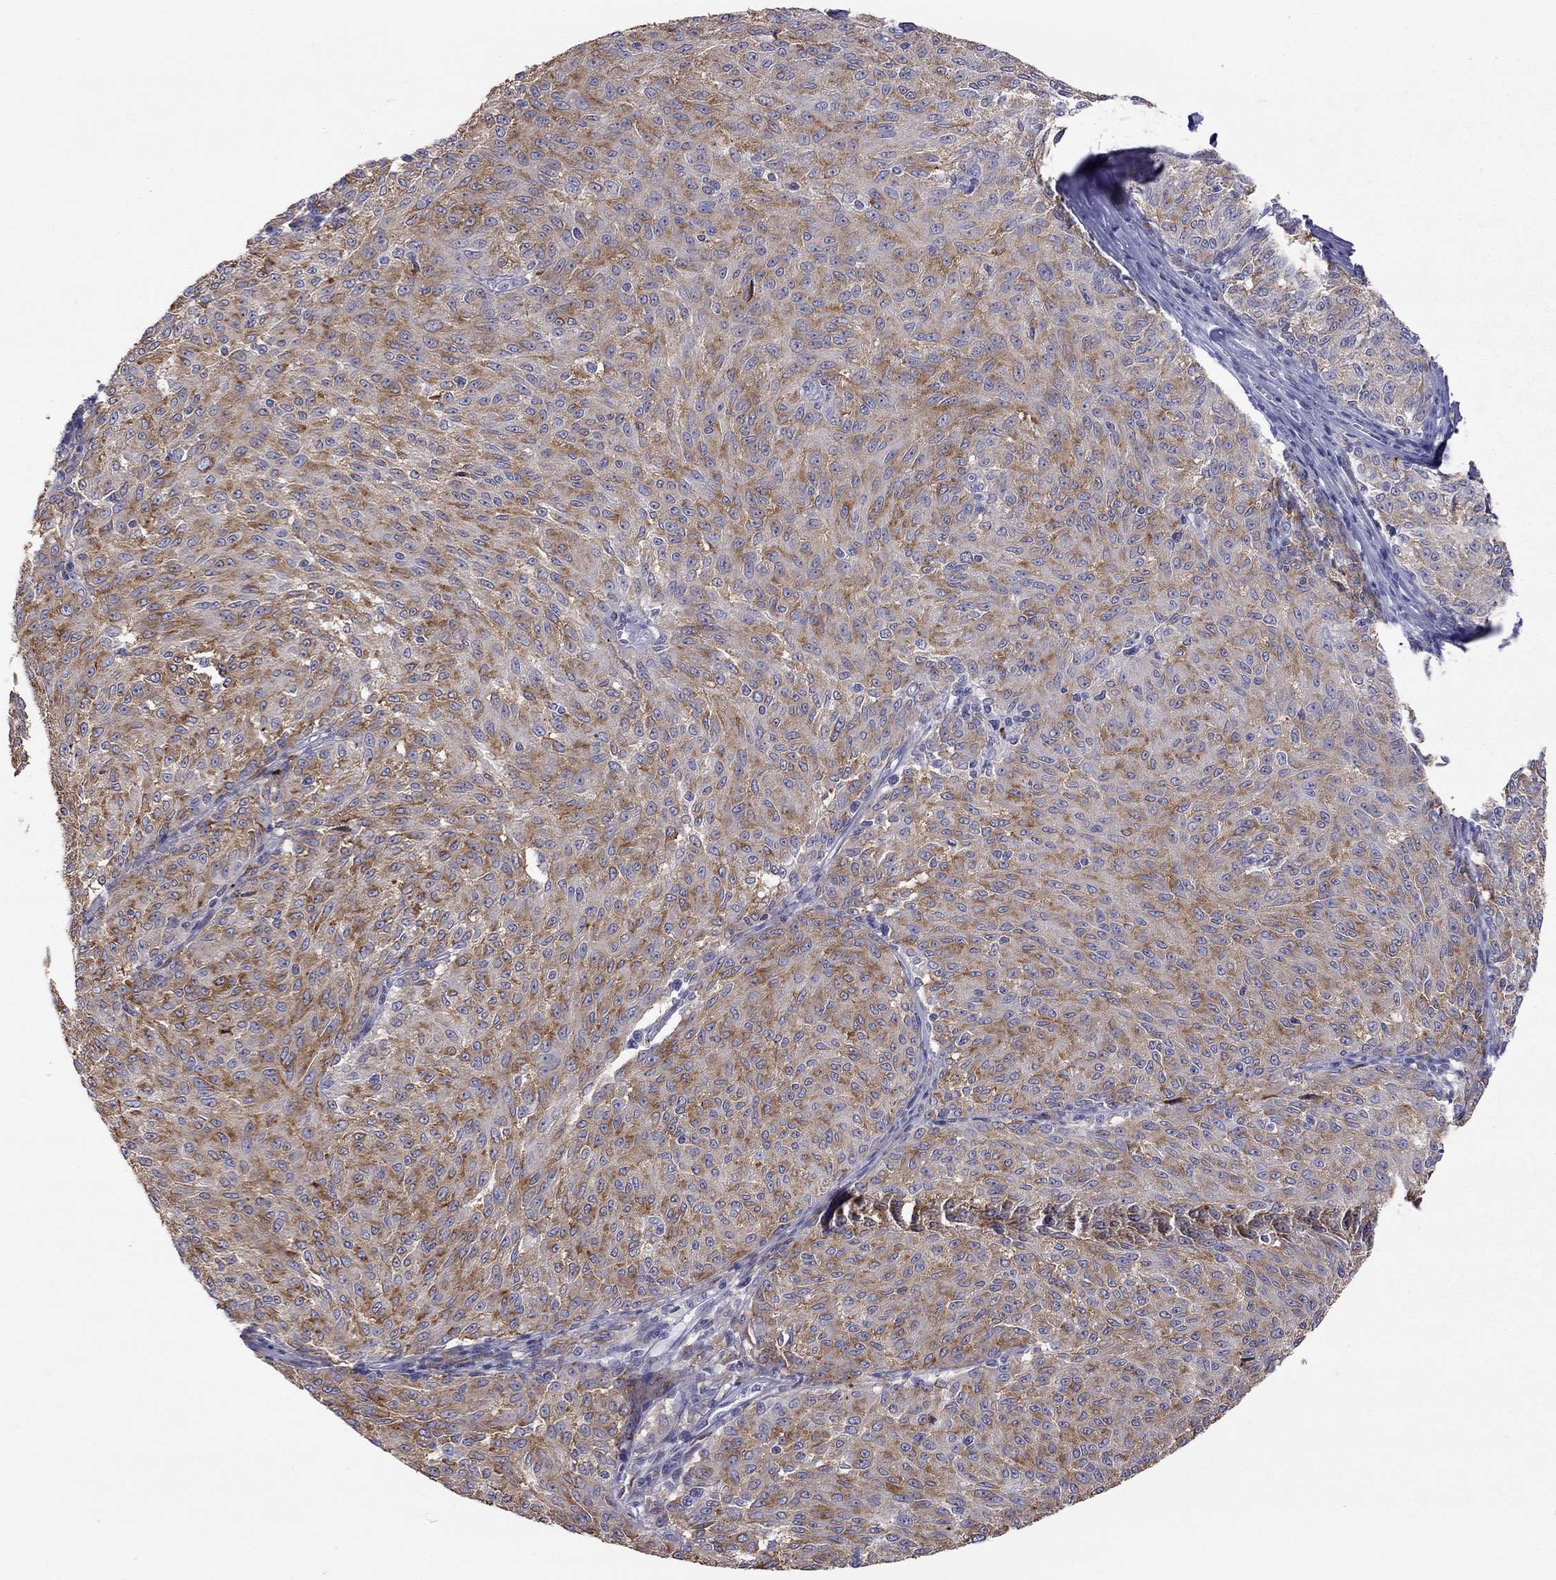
{"staining": {"intensity": "moderate", "quantity": "25%-75%", "location": "cytoplasmic/membranous"}, "tissue": "melanoma", "cell_type": "Tumor cells", "image_type": "cancer", "snomed": [{"axis": "morphology", "description": "Malignant melanoma, NOS"}, {"axis": "topography", "description": "Skin"}], "caption": "This is an image of immunohistochemistry (IHC) staining of melanoma, which shows moderate staining in the cytoplasmic/membranous of tumor cells.", "gene": "STAR", "patient": {"sex": "female", "age": 72}}